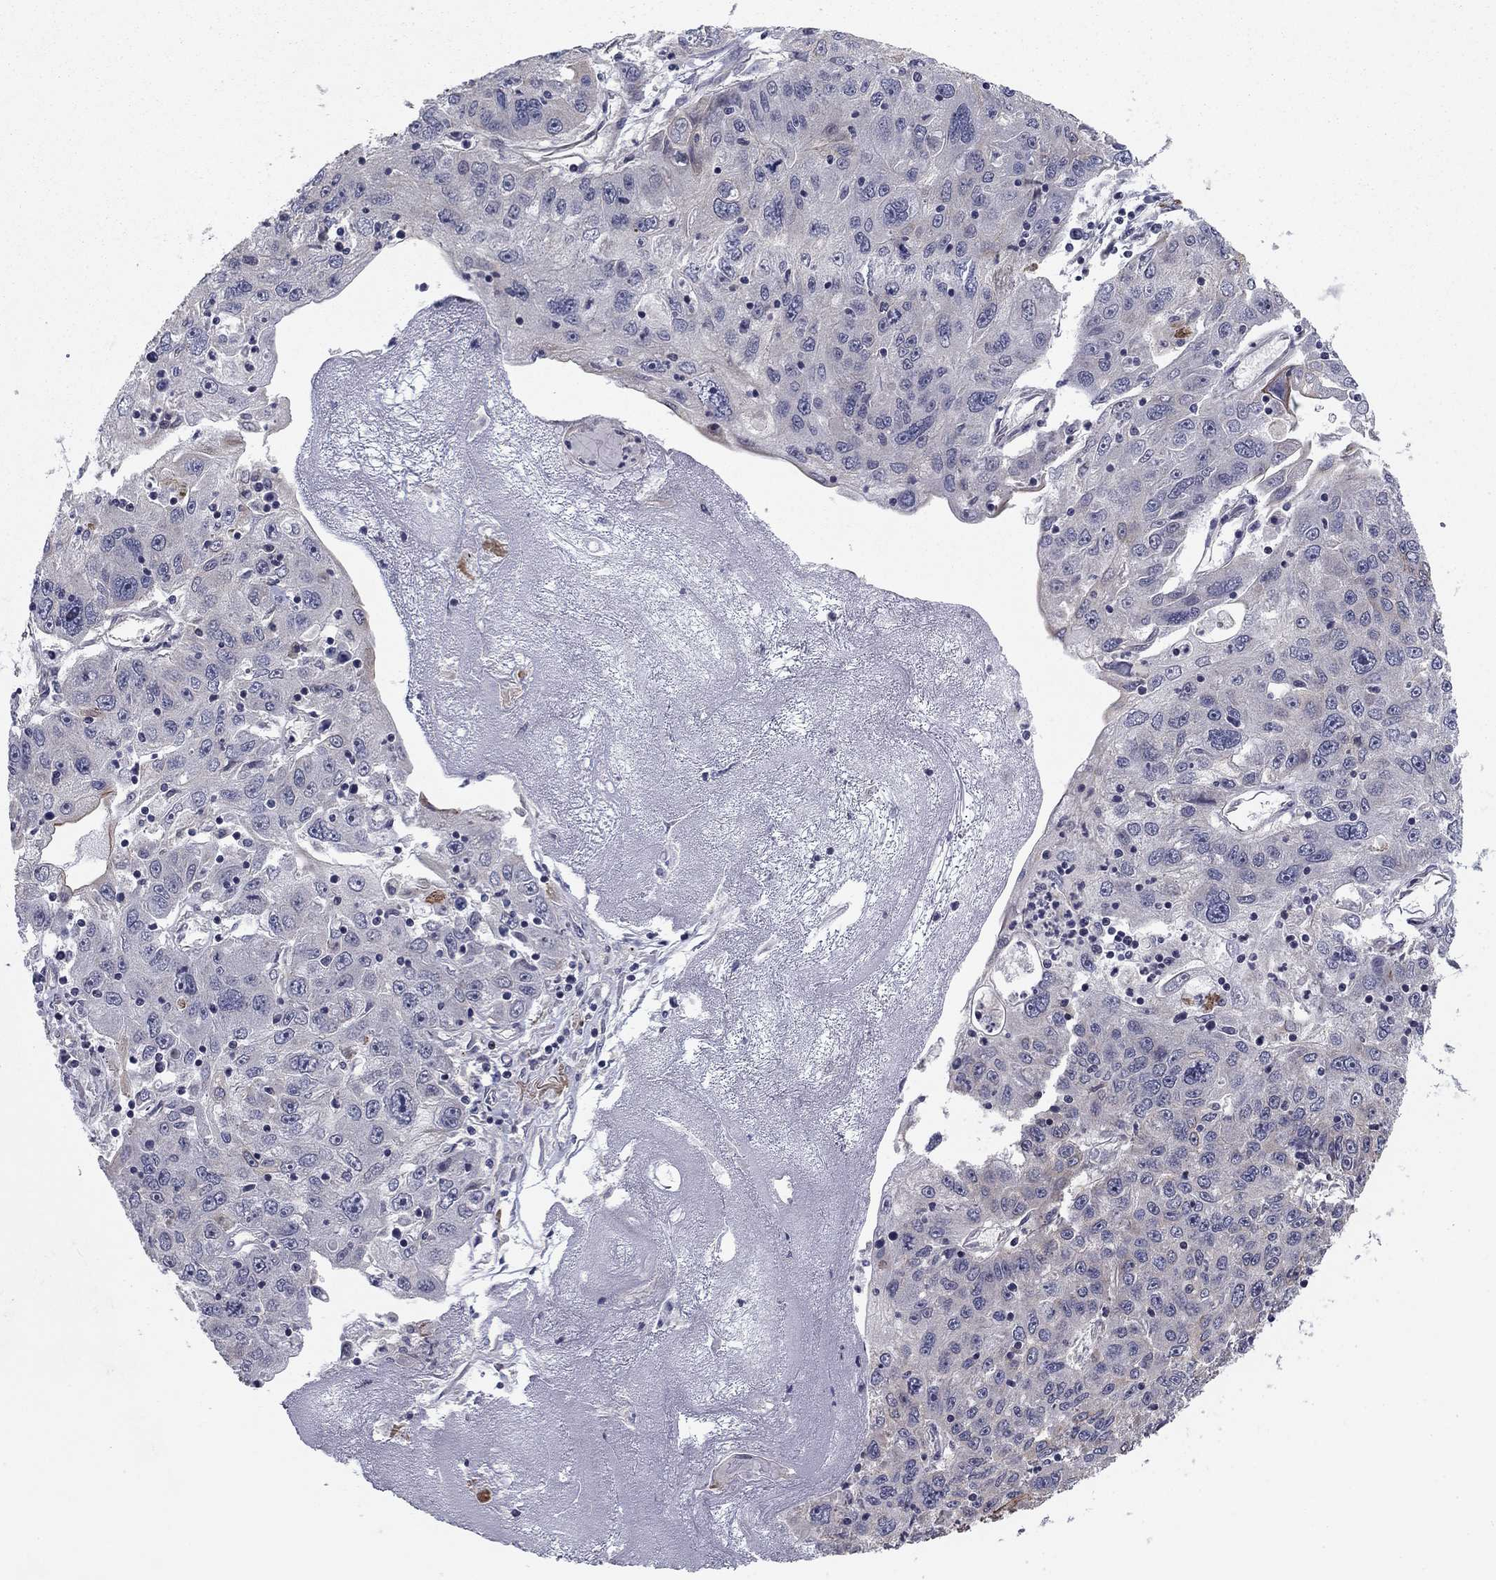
{"staining": {"intensity": "negative", "quantity": "none", "location": "none"}, "tissue": "stomach cancer", "cell_type": "Tumor cells", "image_type": "cancer", "snomed": [{"axis": "morphology", "description": "Adenocarcinoma, NOS"}, {"axis": "topography", "description": "Stomach"}], "caption": "Tumor cells are negative for protein expression in human stomach cancer (adenocarcinoma). (DAB (3,3'-diaminobenzidine) immunohistochemistry (IHC), high magnification).", "gene": "BCL11A", "patient": {"sex": "male", "age": 56}}